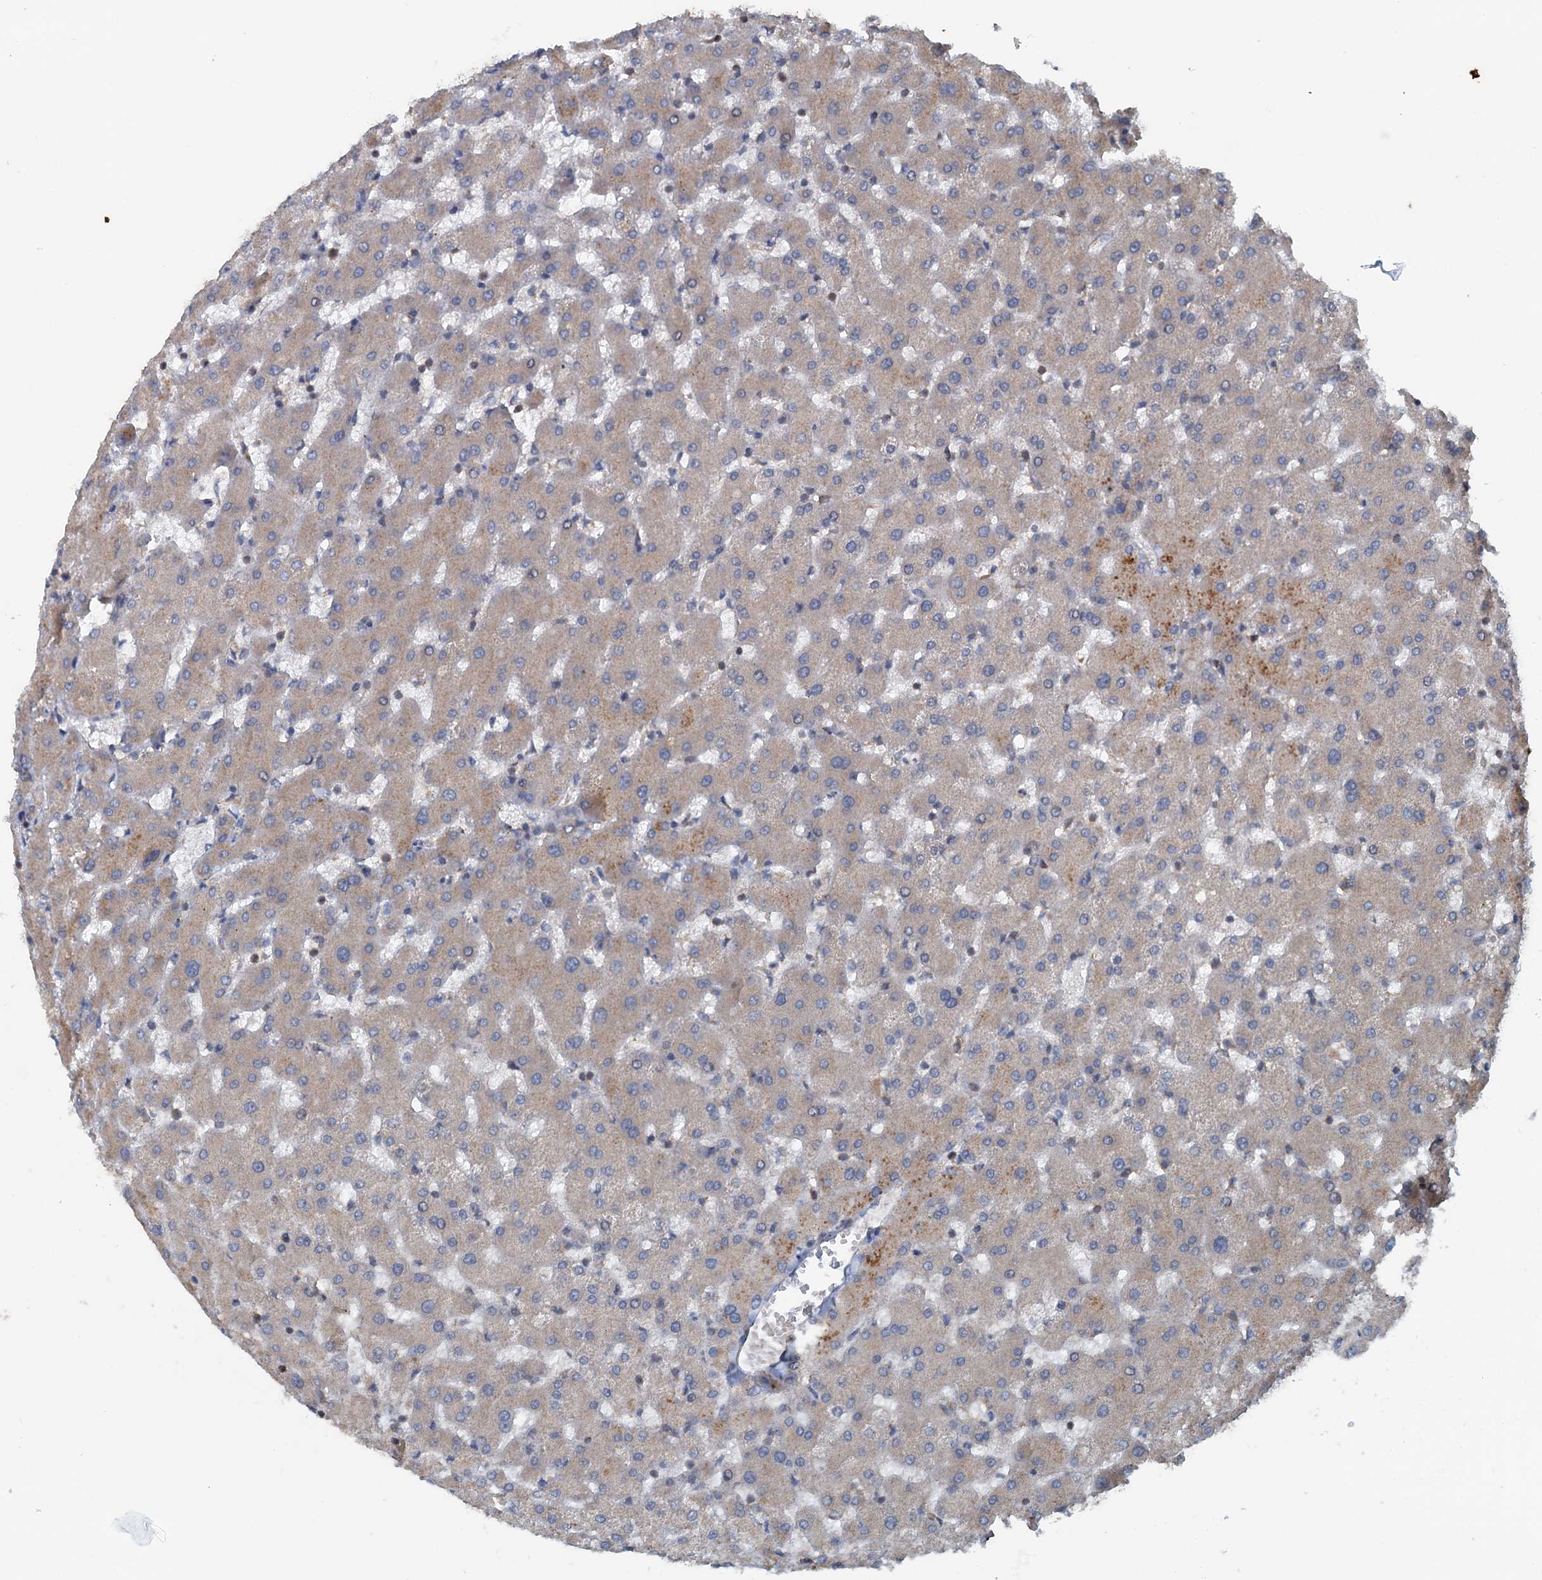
{"staining": {"intensity": "moderate", "quantity": "25%-75%", "location": "cytoplasmic/membranous"}, "tissue": "liver", "cell_type": "Cholangiocytes", "image_type": "normal", "snomed": [{"axis": "morphology", "description": "Normal tissue, NOS"}, {"axis": "topography", "description": "Liver"}], "caption": "A medium amount of moderate cytoplasmic/membranous staining is present in about 25%-75% of cholangiocytes in unremarkable liver. The protein is shown in brown color, while the nuclei are stained blue.", "gene": "TEDC1", "patient": {"sex": "female", "age": 63}}